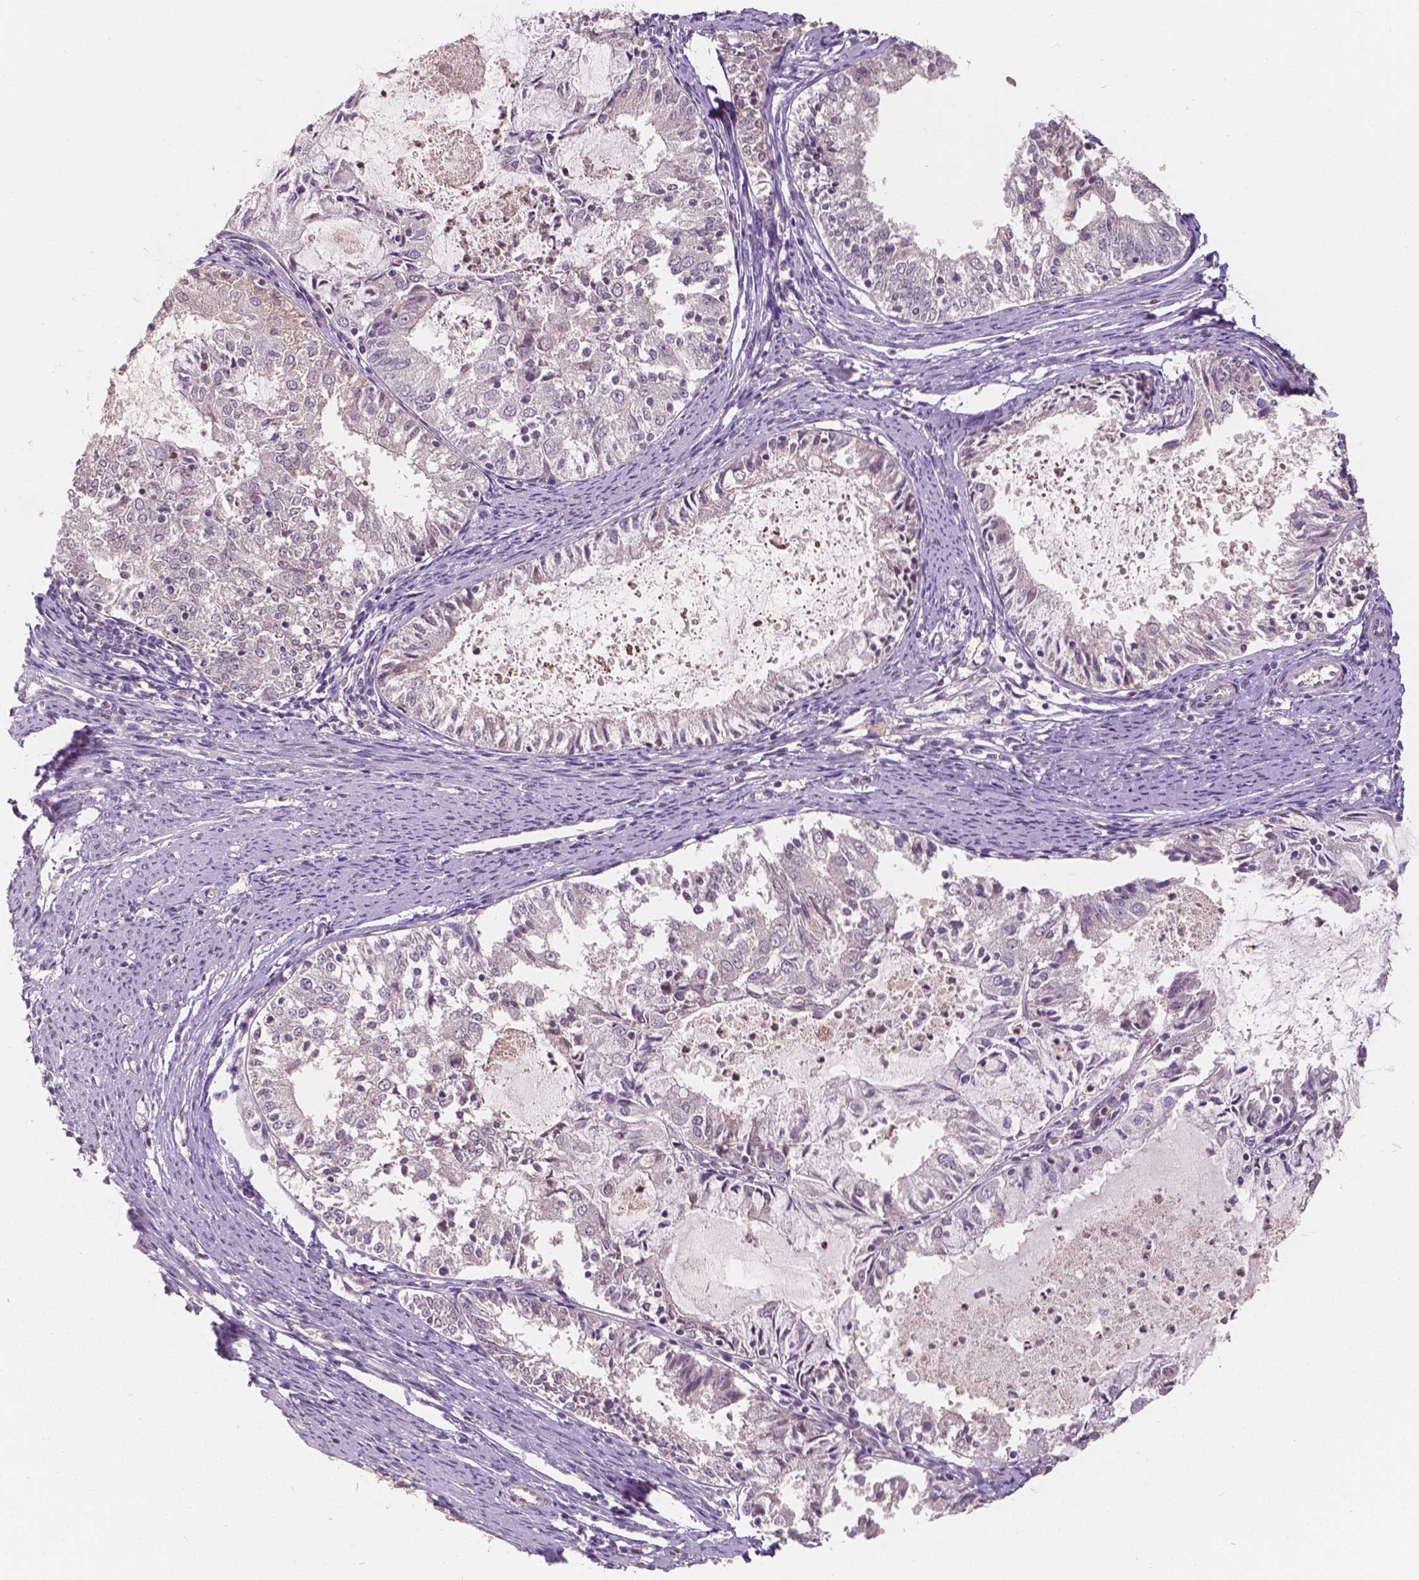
{"staining": {"intensity": "negative", "quantity": "none", "location": "none"}, "tissue": "endometrial cancer", "cell_type": "Tumor cells", "image_type": "cancer", "snomed": [{"axis": "morphology", "description": "Adenocarcinoma, NOS"}, {"axis": "topography", "description": "Endometrium"}], "caption": "IHC of human endometrial cancer (adenocarcinoma) displays no expression in tumor cells.", "gene": "NAPRT", "patient": {"sex": "female", "age": 57}}